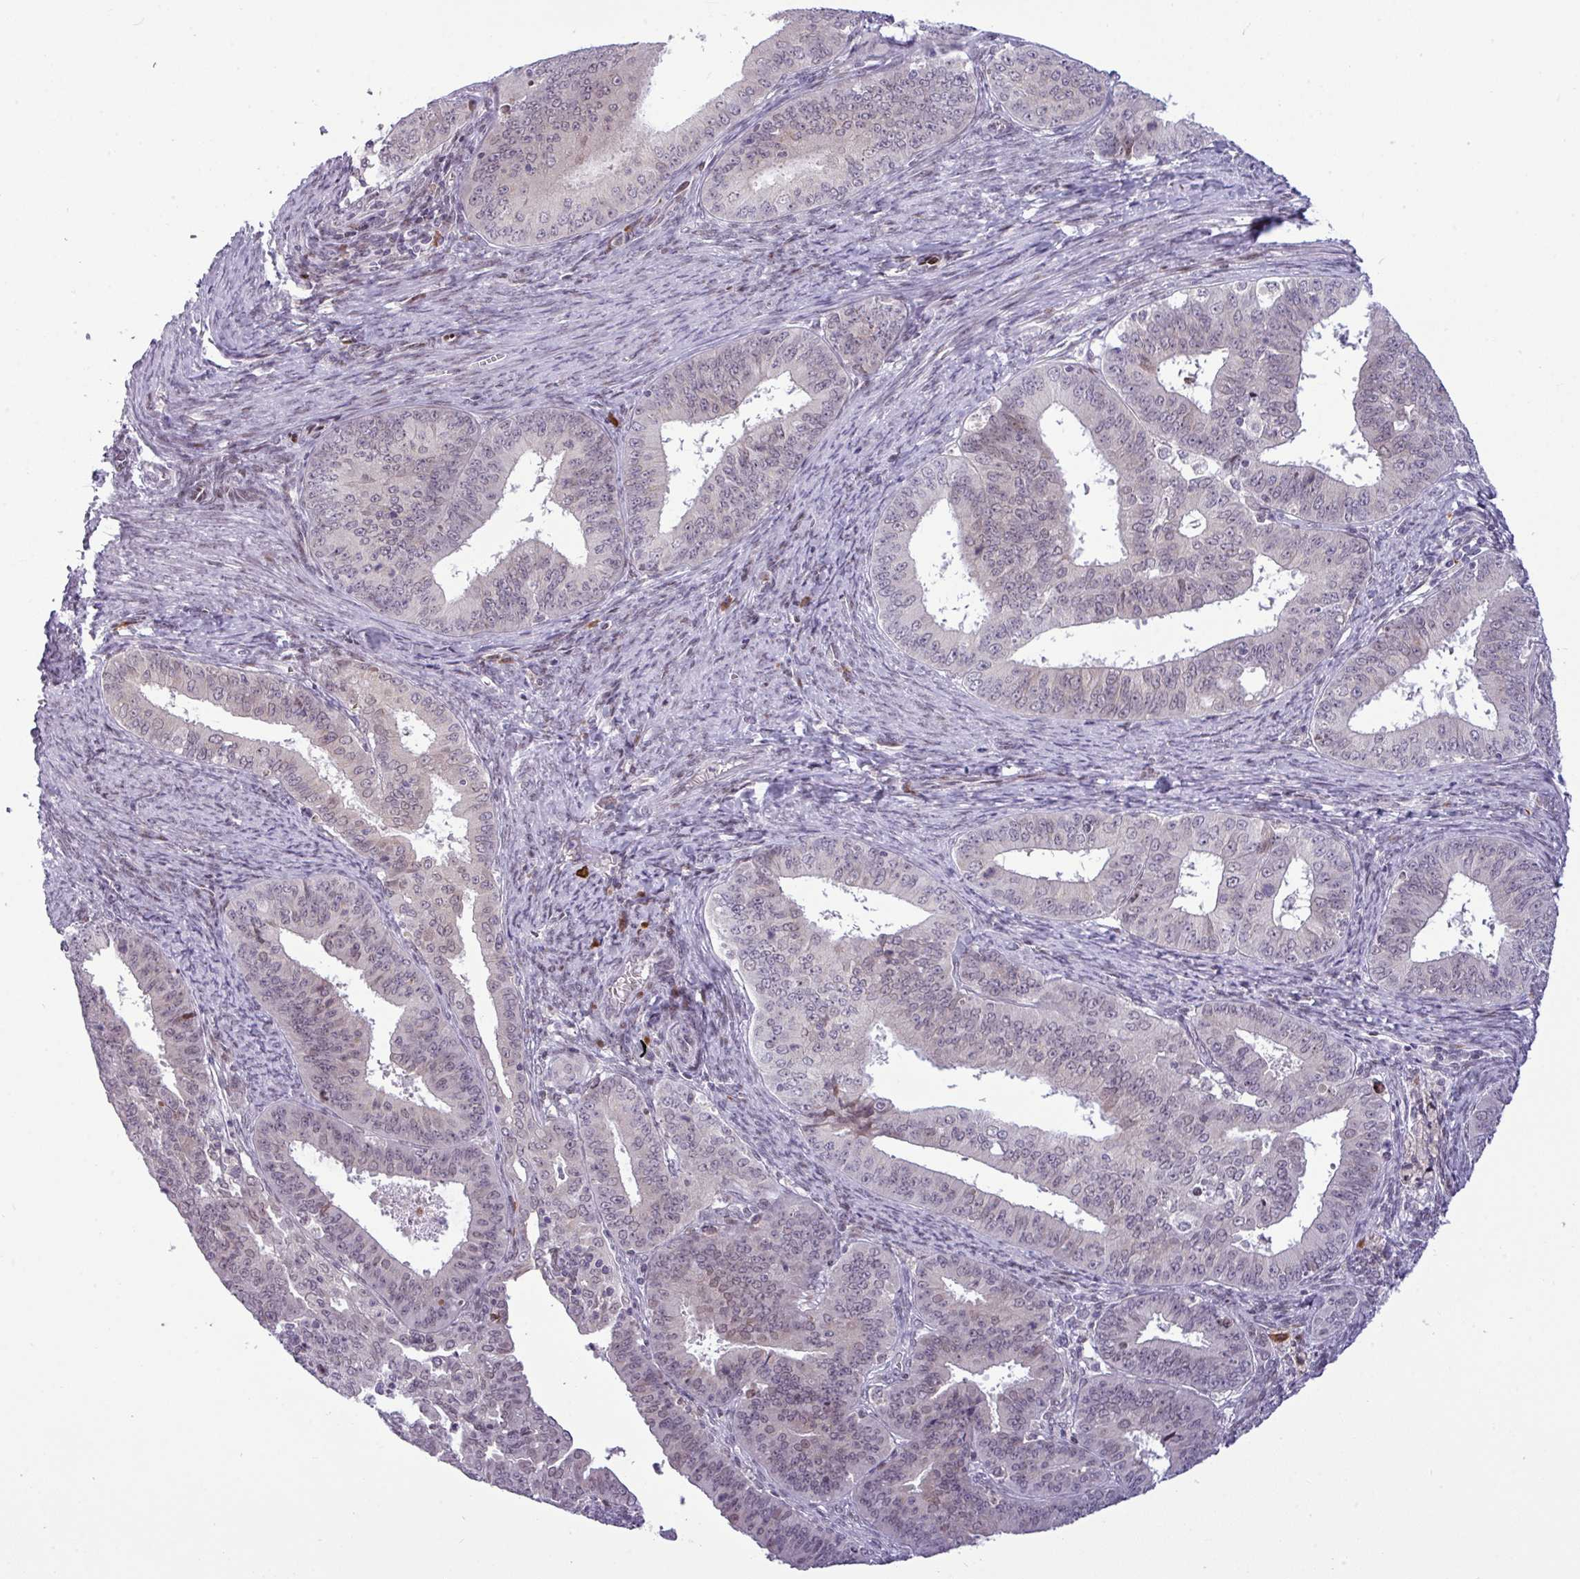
{"staining": {"intensity": "negative", "quantity": "none", "location": "none"}, "tissue": "endometrial cancer", "cell_type": "Tumor cells", "image_type": "cancer", "snomed": [{"axis": "morphology", "description": "Adenocarcinoma, NOS"}, {"axis": "topography", "description": "Endometrium"}], "caption": "DAB (3,3'-diaminobenzidine) immunohistochemical staining of endometrial cancer (adenocarcinoma) demonstrates no significant positivity in tumor cells.", "gene": "SLC66A2", "patient": {"sex": "female", "age": 73}}